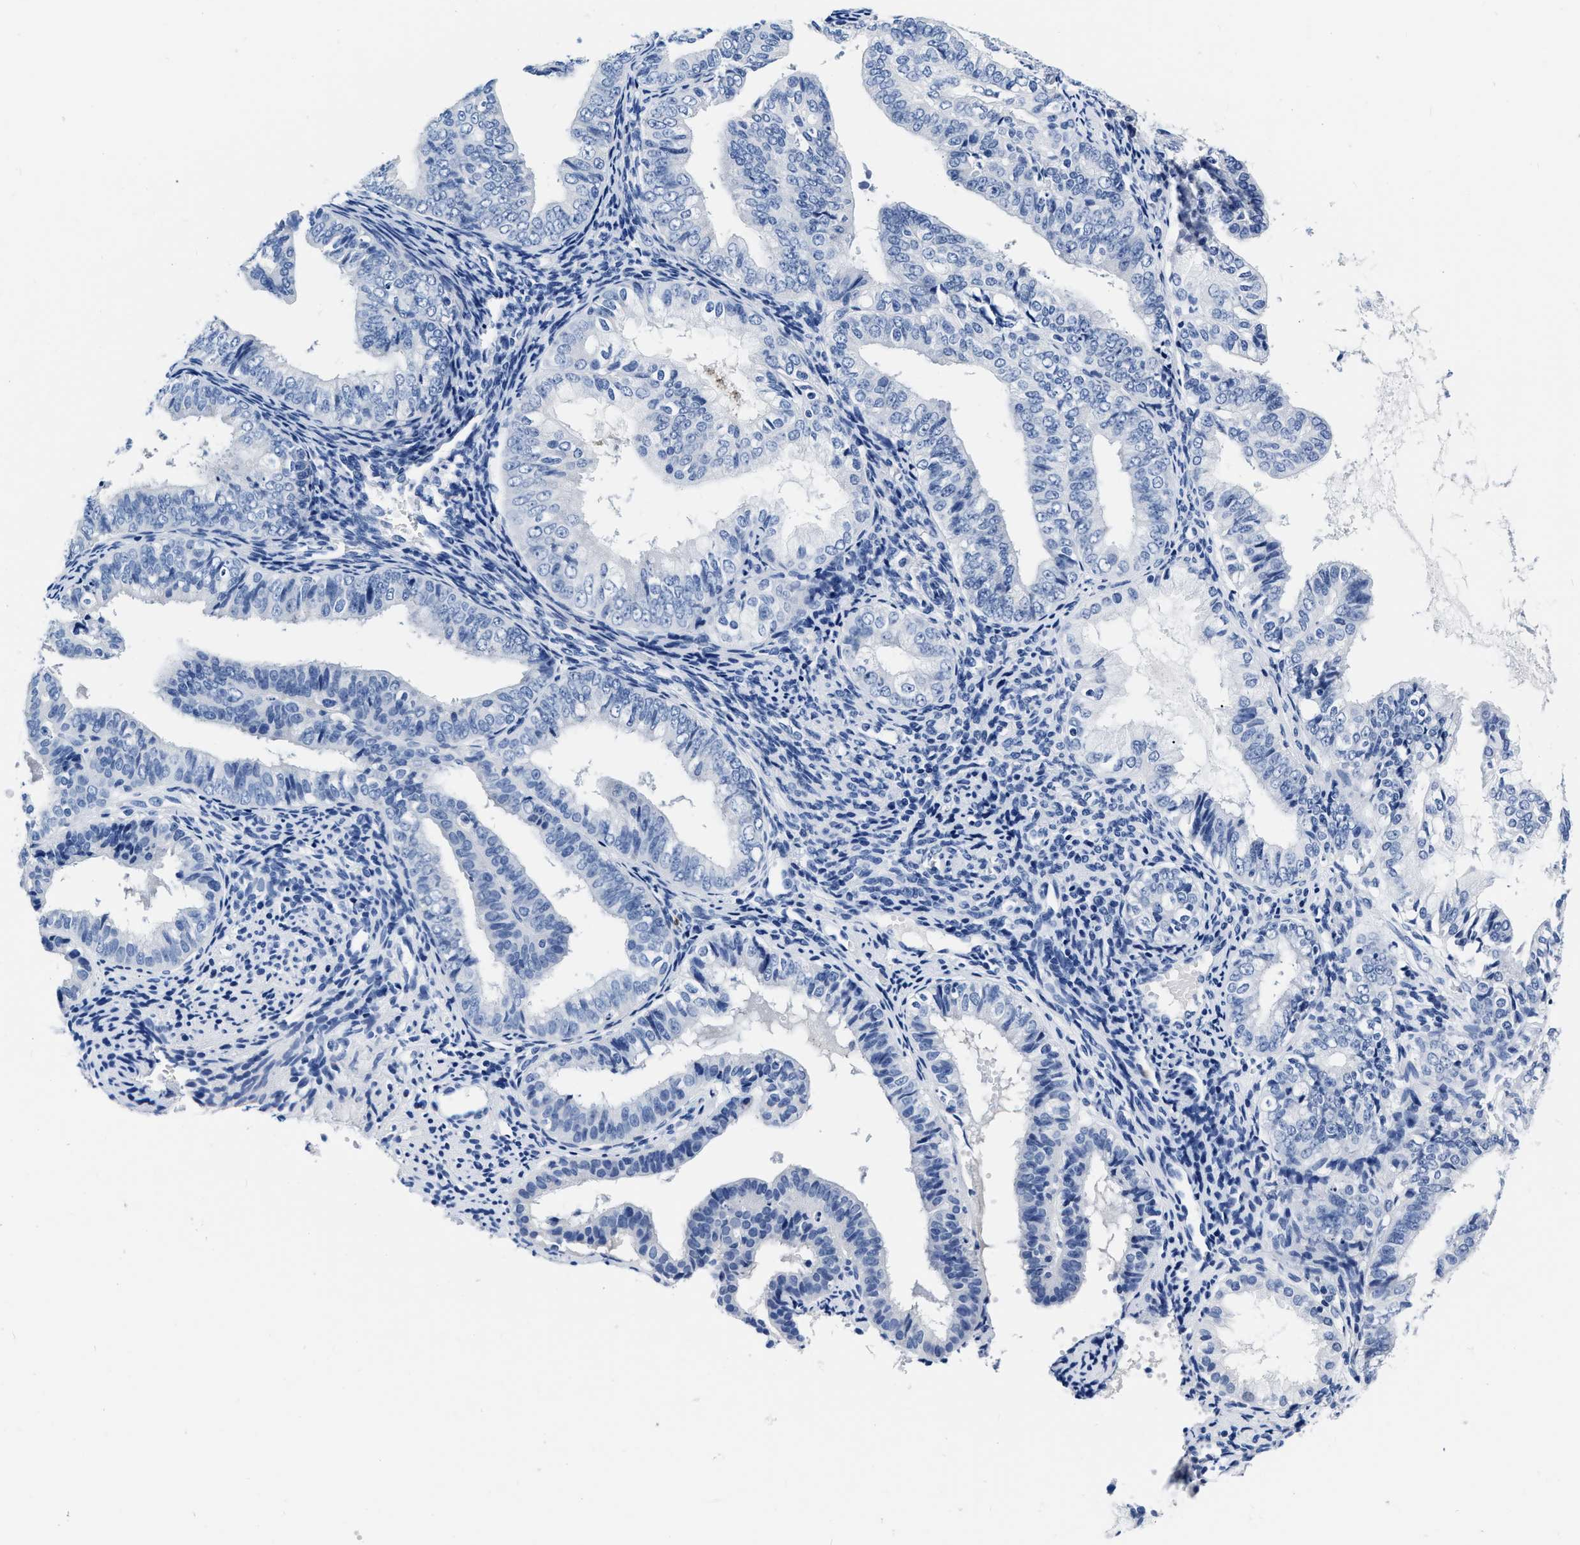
{"staining": {"intensity": "negative", "quantity": "none", "location": "none"}, "tissue": "endometrial cancer", "cell_type": "Tumor cells", "image_type": "cancer", "snomed": [{"axis": "morphology", "description": "Adenocarcinoma, NOS"}, {"axis": "topography", "description": "Endometrium"}], "caption": "The histopathology image displays no staining of tumor cells in endometrial cancer (adenocarcinoma).", "gene": "CER1", "patient": {"sex": "female", "age": 63}}